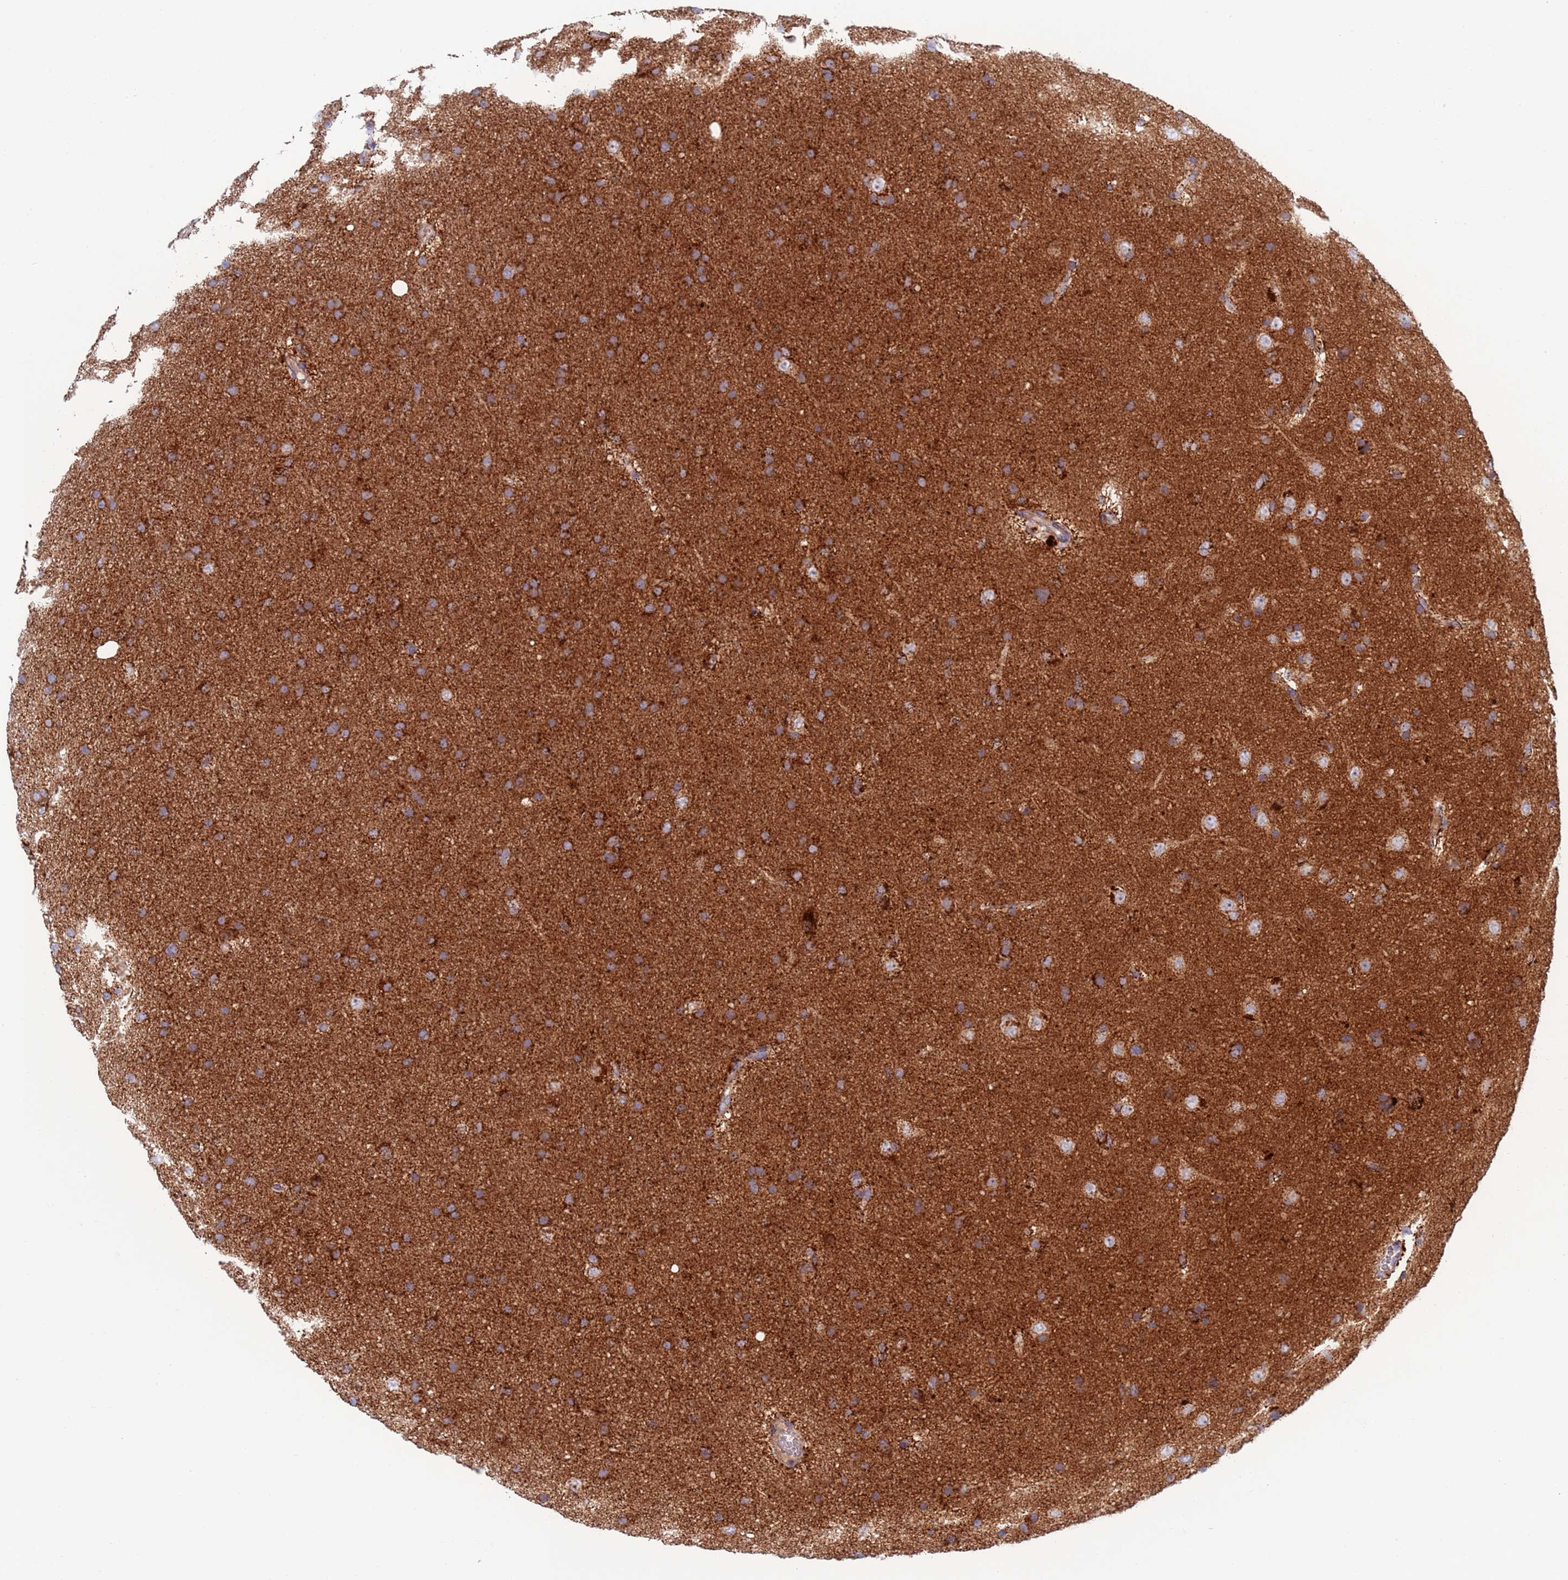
{"staining": {"intensity": "strong", "quantity": "25%-75%", "location": "cytoplasmic/membranous"}, "tissue": "glioma", "cell_type": "Tumor cells", "image_type": "cancer", "snomed": [{"axis": "morphology", "description": "Glioma, malignant, Low grade"}, {"axis": "topography", "description": "Cerebral cortex"}], "caption": "IHC image of malignant glioma (low-grade) stained for a protein (brown), which demonstrates high levels of strong cytoplasmic/membranous staining in about 25%-75% of tumor cells.", "gene": "CHCHD6", "patient": {"sex": "female", "age": 39}}